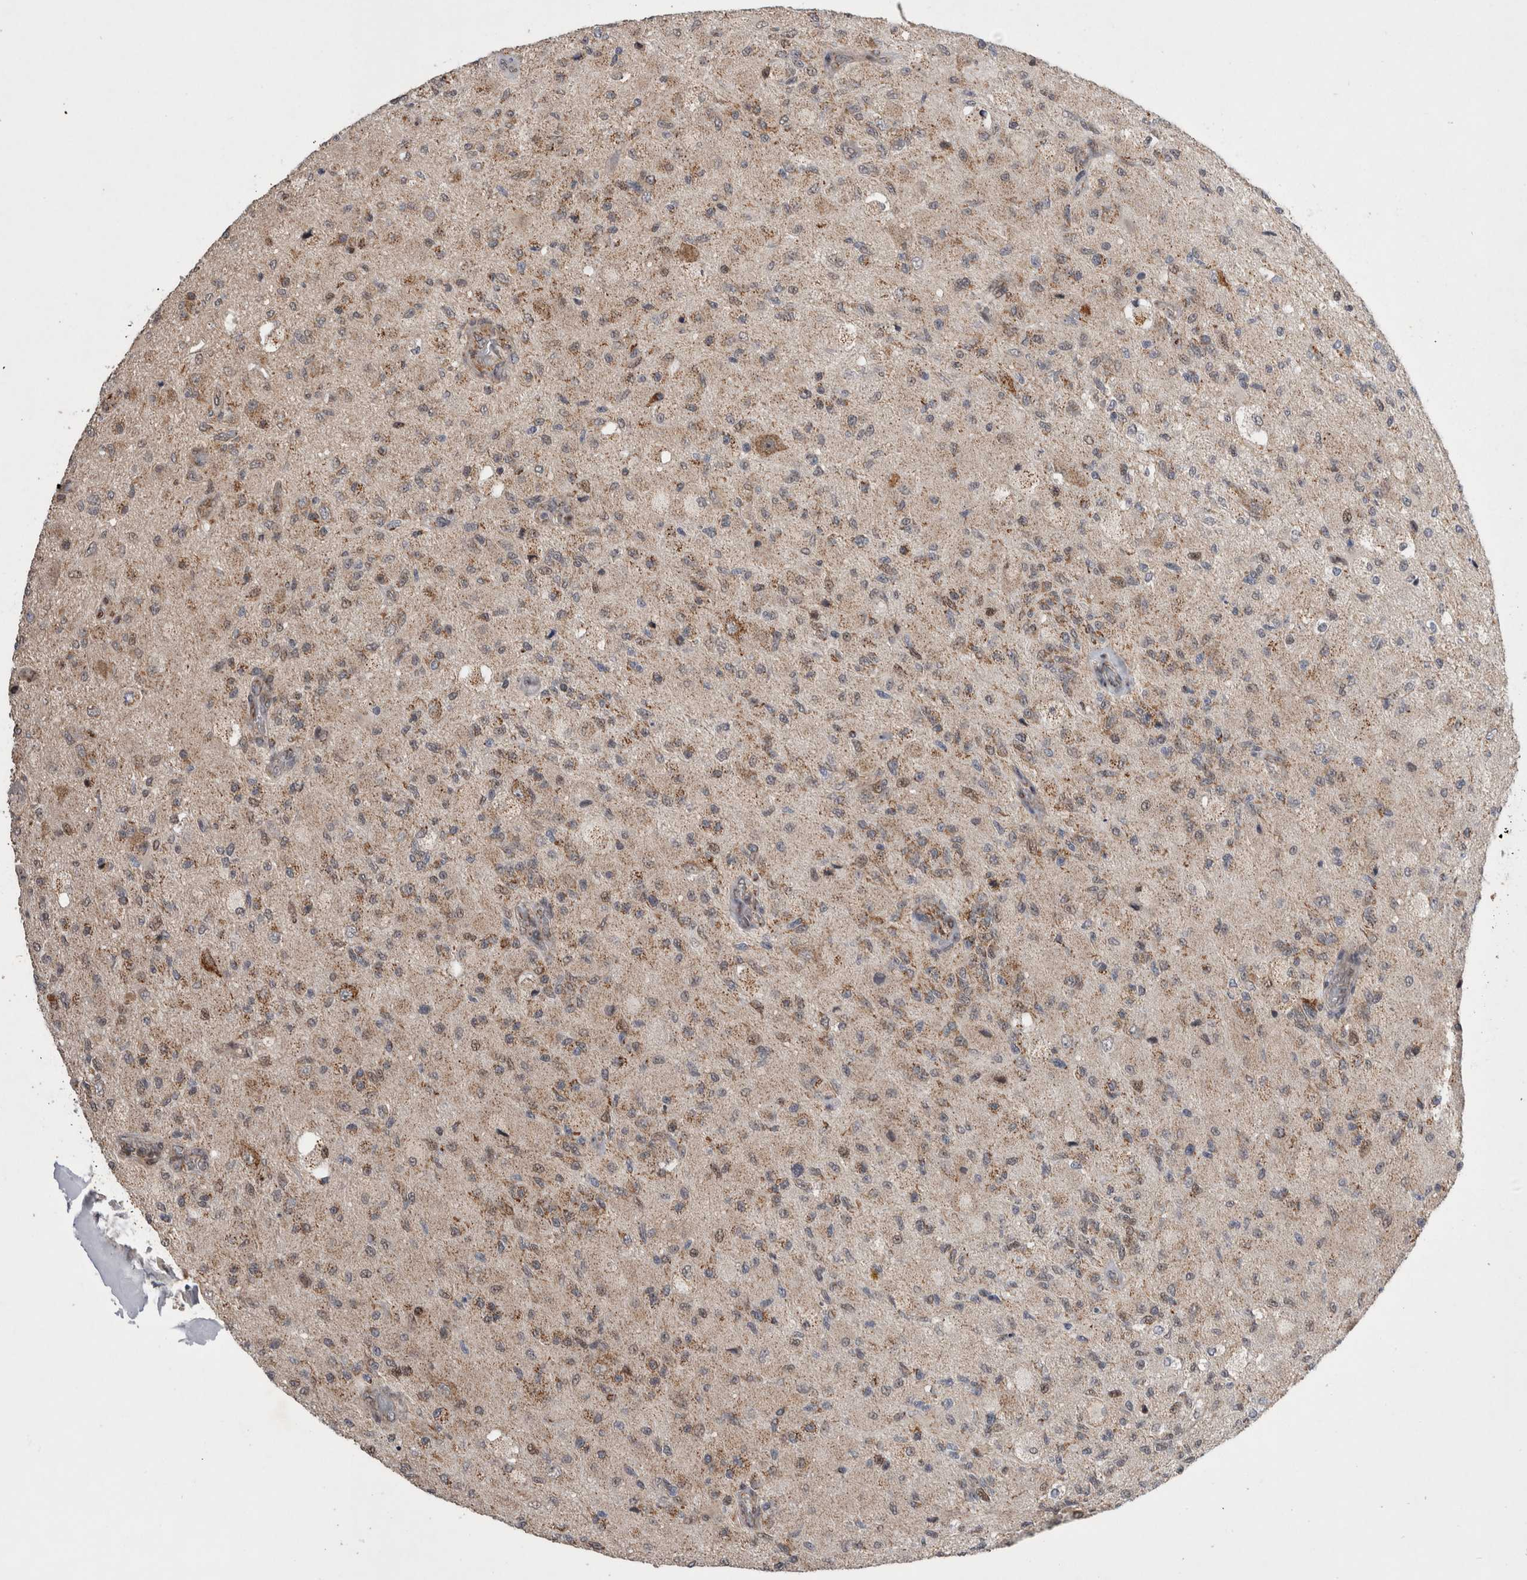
{"staining": {"intensity": "weak", "quantity": ">75%", "location": "cytoplasmic/membranous"}, "tissue": "glioma", "cell_type": "Tumor cells", "image_type": "cancer", "snomed": [{"axis": "morphology", "description": "Normal tissue, NOS"}, {"axis": "morphology", "description": "Glioma, malignant, High grade"}, {"axis": "topography", "description": "Cerebral cortex"}], "caption": "Glioma tissue reveals weak cytoplasmic/membranous expression in about >75% of tumor cells, visualized by immunohistochemistry. Immunohistochemistry stains the protein in brown and the nuclei are stained blue.", "gene": "MRPL37", "patient": {"sex": "male", "age": 77}}